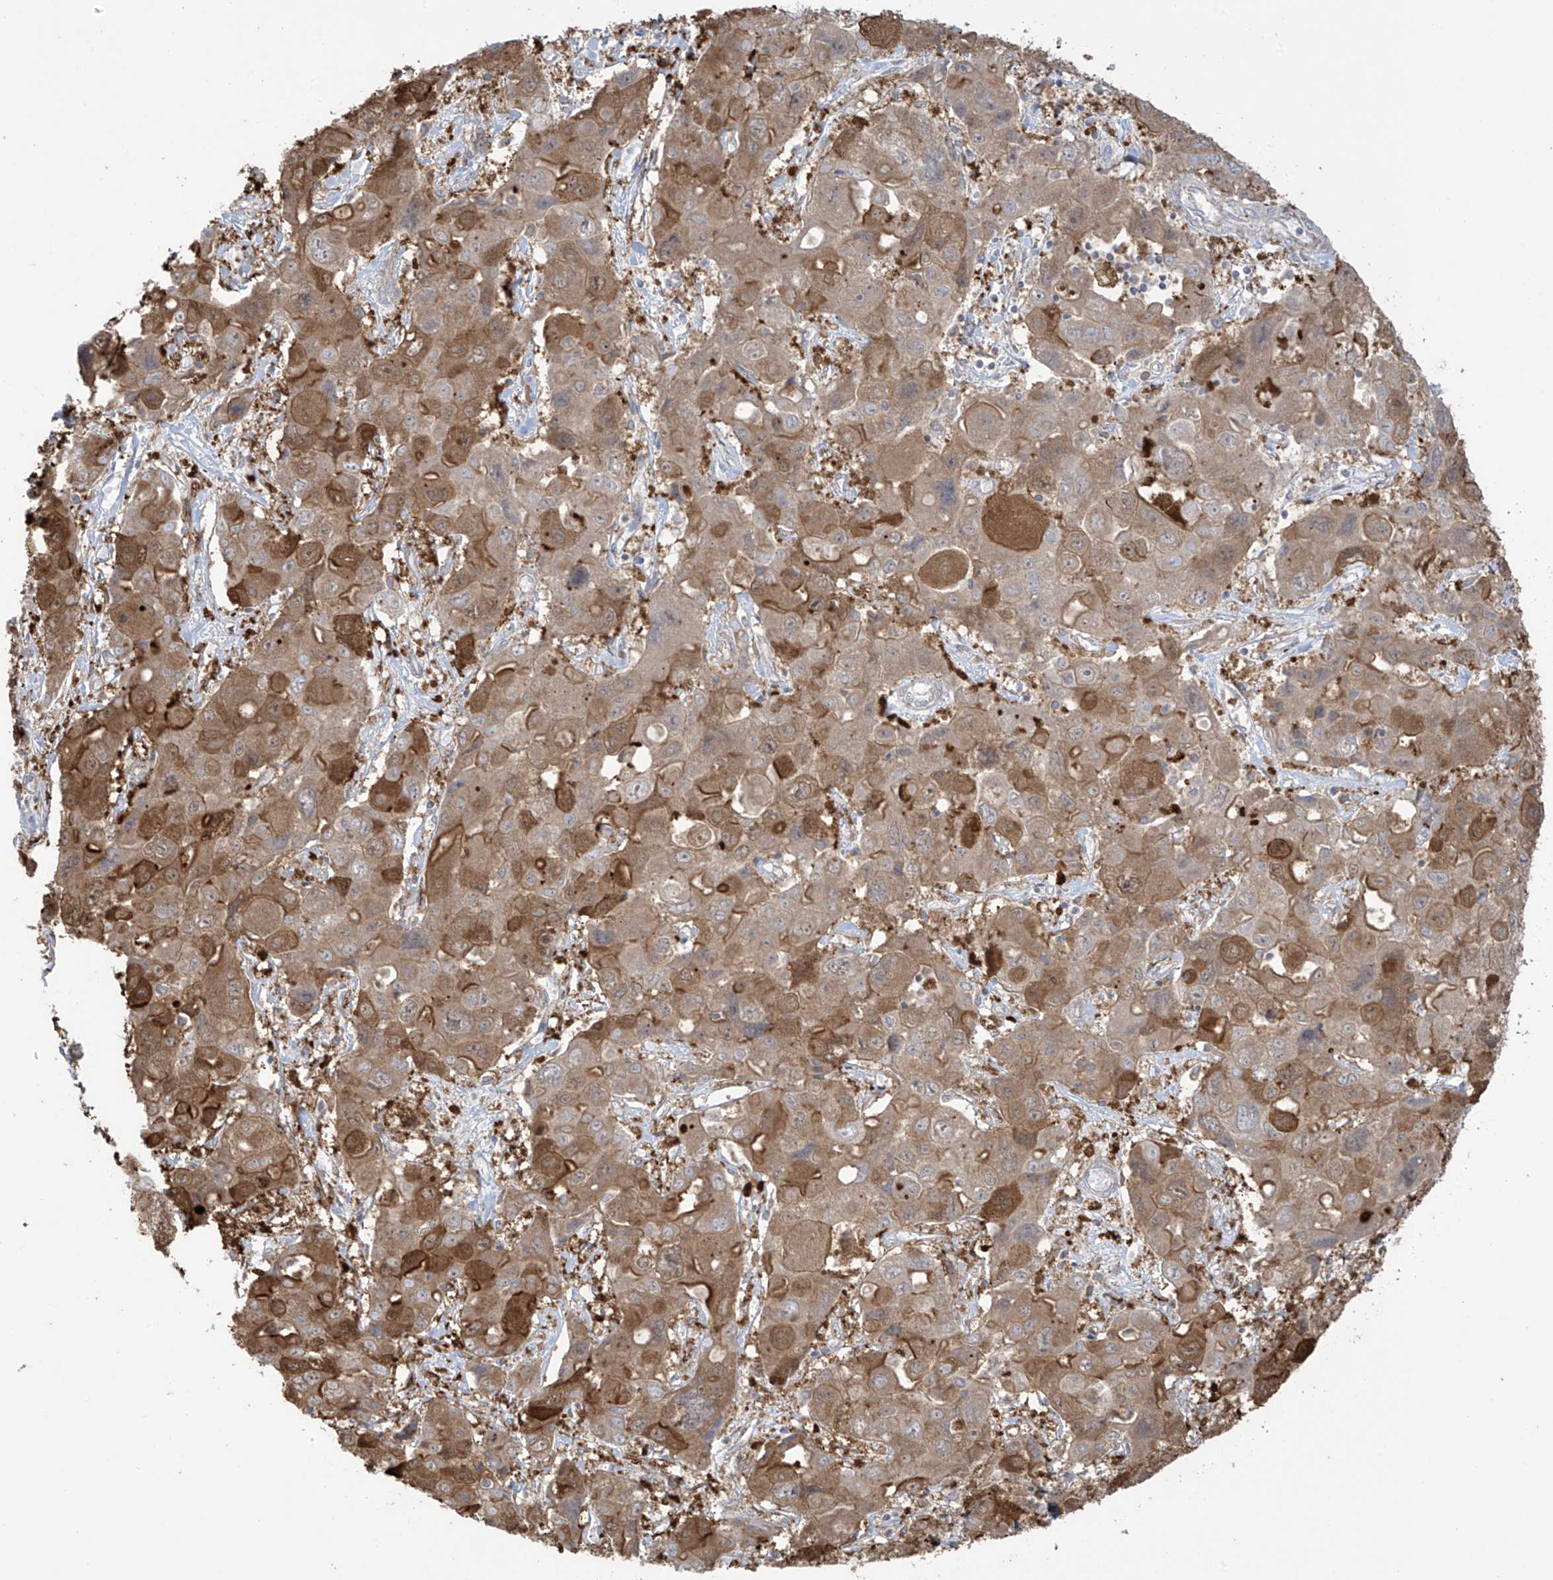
{"staining": {"intensity": "moderate", "quantity": "25%-75%", "location": "cytoplasmic/membranous"}, "tissue": "liver cancer", "cell_type": "Tumor cells", "image_type": "cancer", "snomed": [{"axis": "morphology", "description": "Cholangiocarcinoma"}, {"axis": "topography", "description": "Liver"}], "caption": "This is a photomicrograph of immunohistochemistry (IHC) staining of liver cancer (cholangiocarcinoma), which shows moderate positivity in the cytoplasmic/membranous of tumor cells.", "gene": "PPAT", "patient": {"sex": "male", "age": 67}}